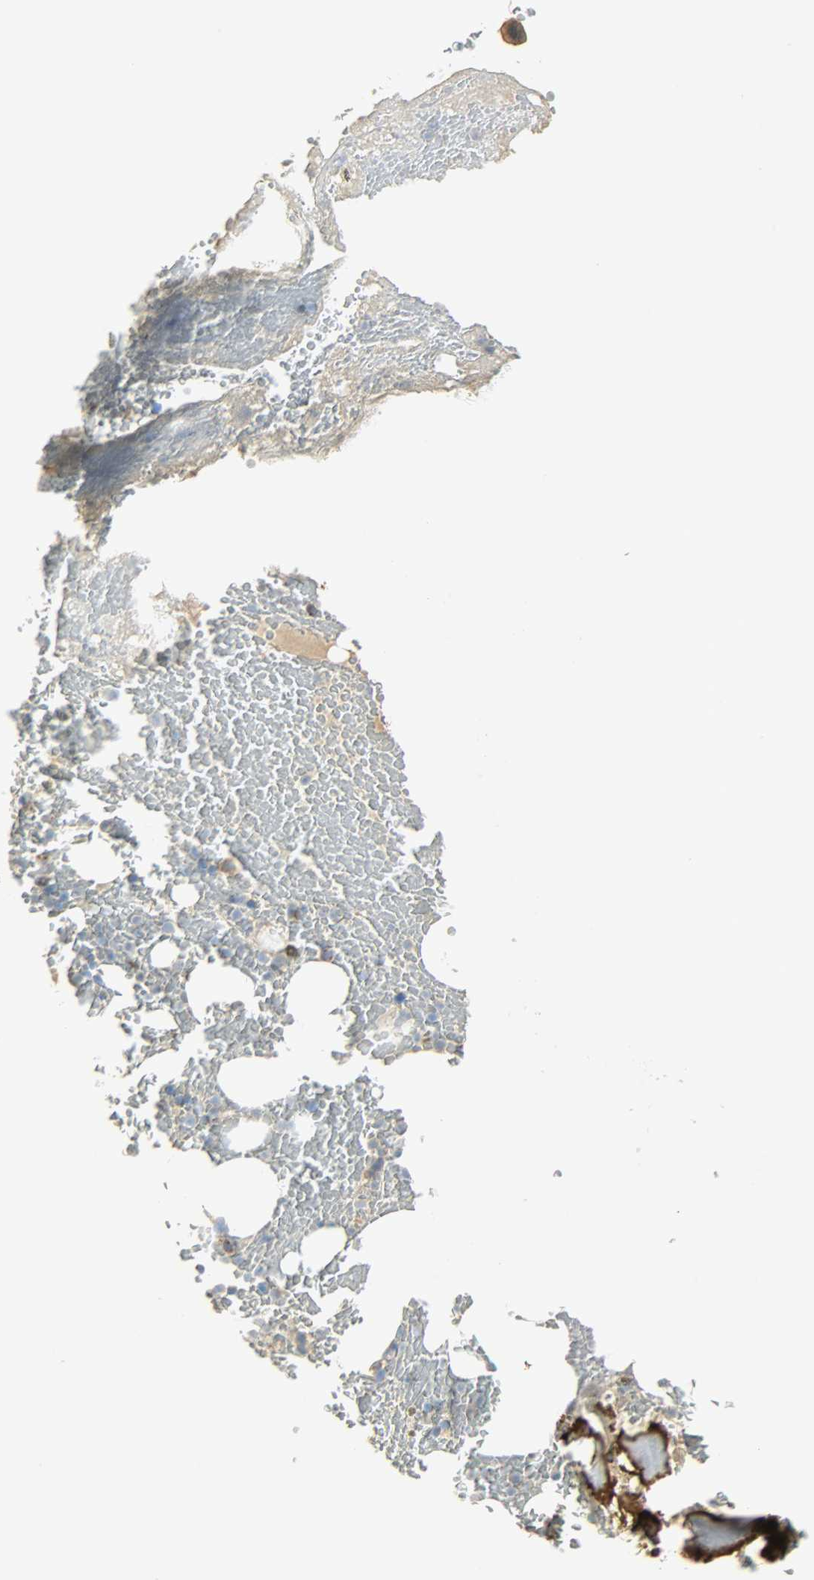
{"staining": {"intensity": "moderate", "quantity": "<25%", "location": "cytoplasmic/membranous"}, "tissue": "bone marrow", "cell_type": "Hematopoietic cells", "image_type": "normal", "snomed": [{"axis": "morphology", "description": "Normal tissue, NOS"}, {"axis": "topography", "description": "Bone marrow"}], "caption": "The micrograph demonstrates a brown stain indicating the presence of a protein in the cytoplasmic/membranous of hematopoietic cells in bone marrow.", "gene": "NNT", "patient": {"sex": "female", "age": 66}}